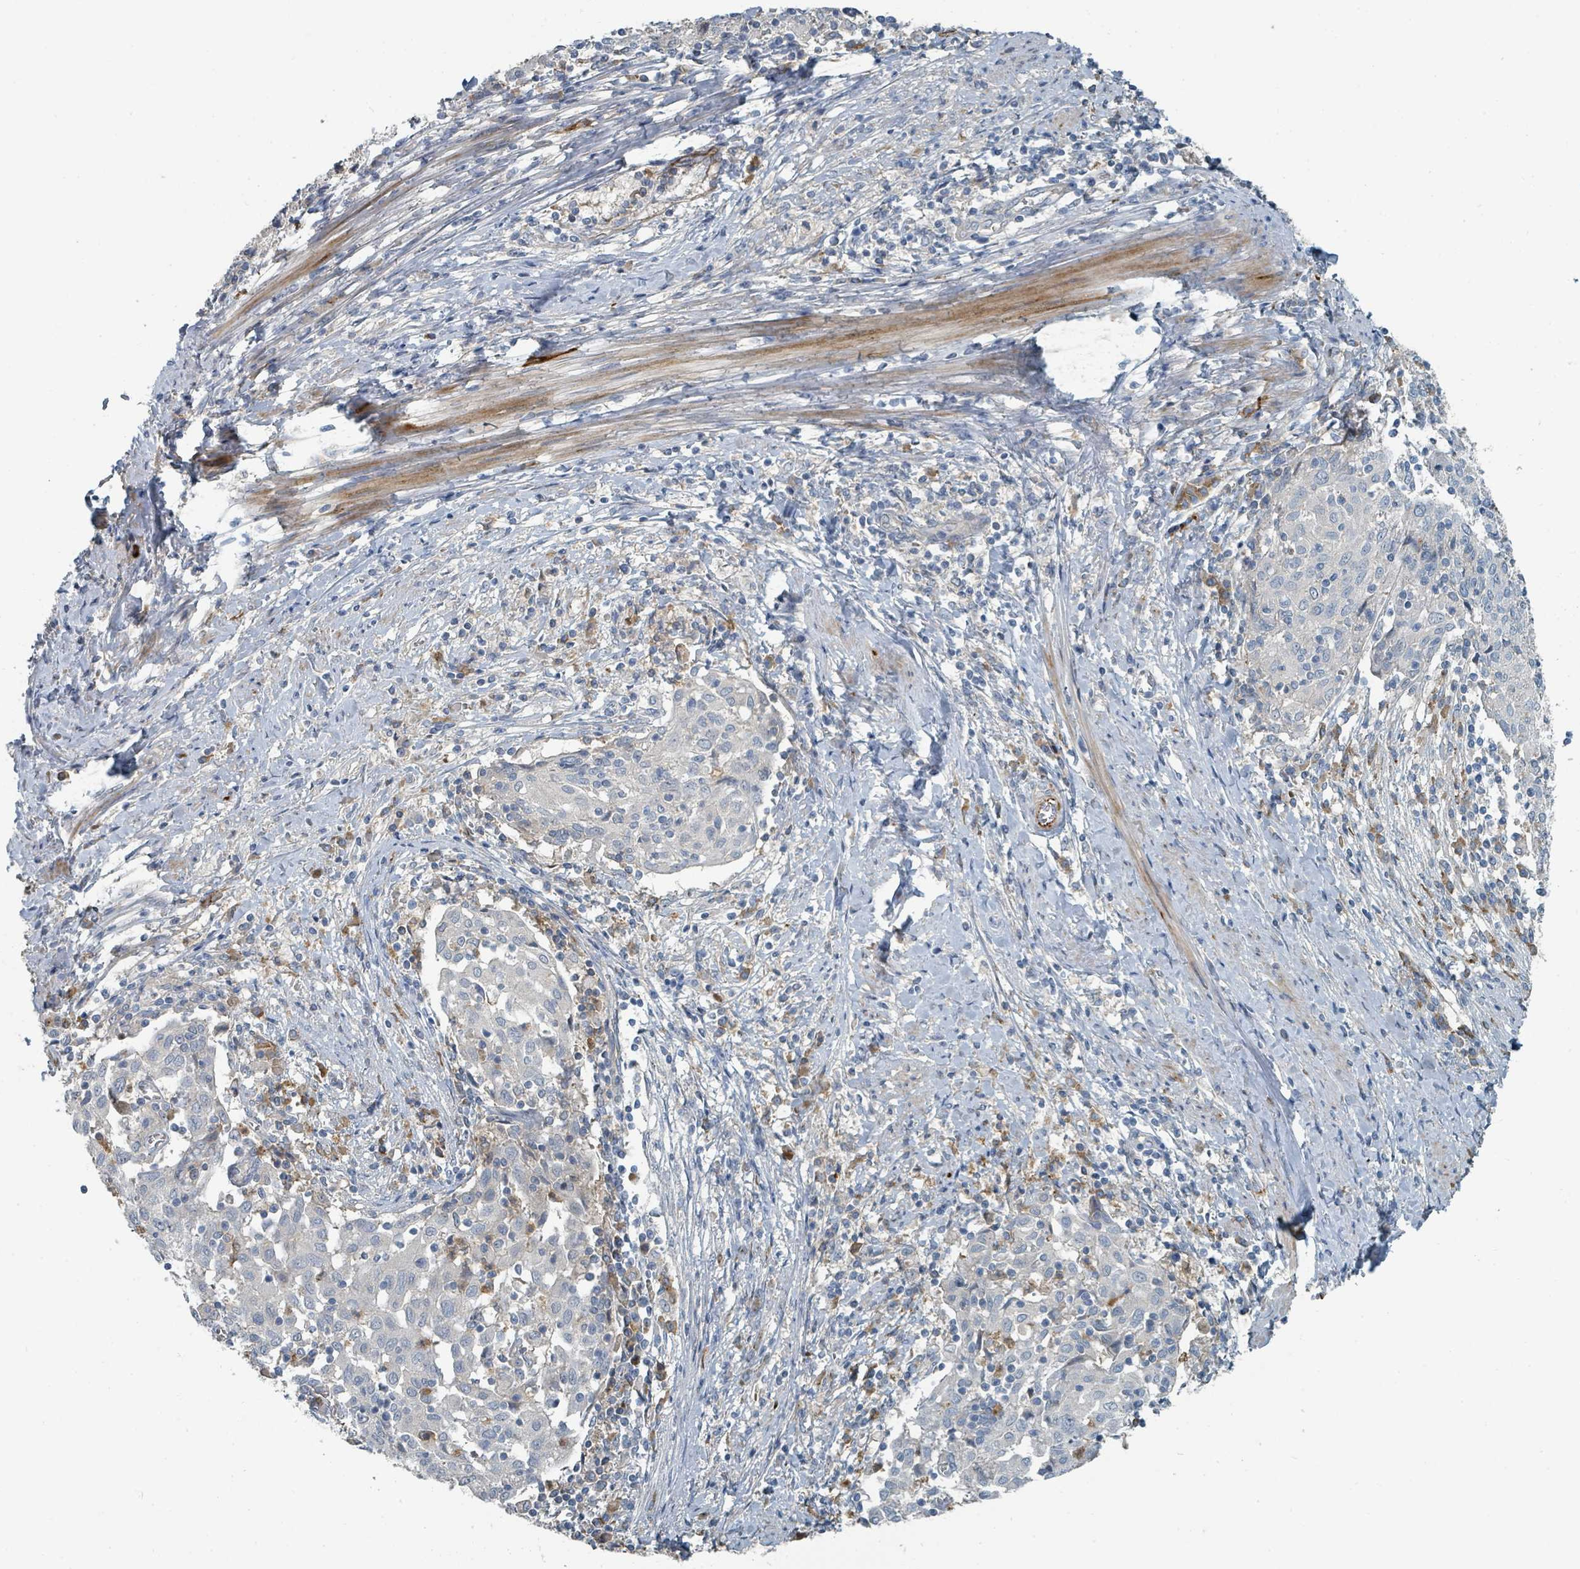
{"staining": {"intensity": "negative", "quantity": "none", "location": "none"}, "tissue": "cervical cancer", "cell_type": "Tumor cells", "image_type": "cancer", "snomed": [{"axis": "morphology", "description": "Squamous cell carcinoma, NOS"}, {"axis": "topography", "description": "Cervix"}], "caption": "Tumor cells are negative for brown protein staining in cervical cancer (squamous cell carcinoma). (DAB (3,3'-diaminobenzidine) IHC visualized using brightfield microscopy, high magnification).", "gene": "SLC44A5", "patient": {"sex": "female", "age": 52}}